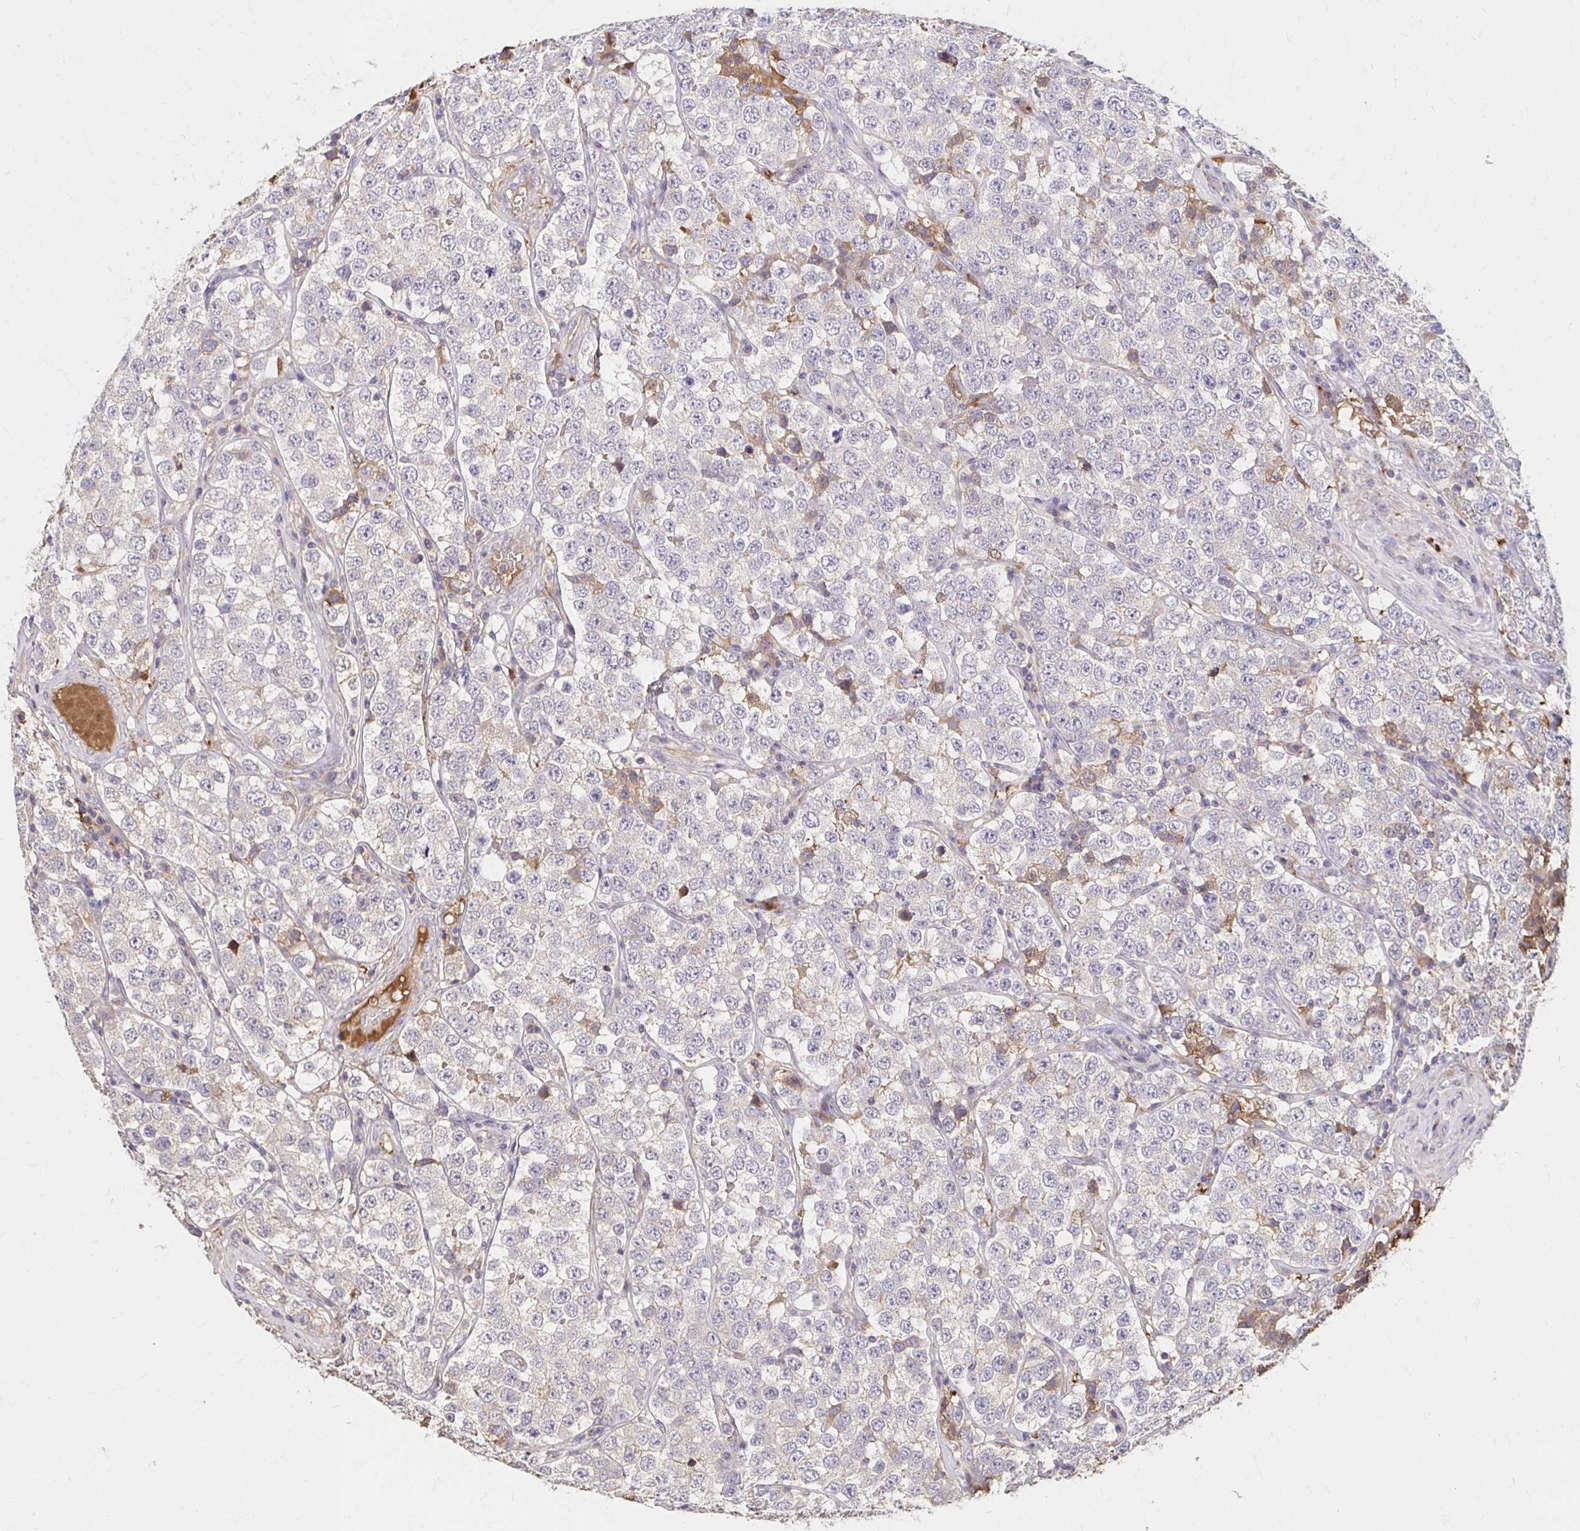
{"staining": {"intensity": "negative", "quantity": "none", "location": "none"}, "tissue": "testis cancer", "cell_type": "Tumor cells", "image_type": "cancer", "snomed": [{"axis": "morphology", "description": "Seminoma, NOS"}, {"axis": "topography", "description": "Testis"}], "caption": "Photomicrograph shows no protein positivity in tumor cells of testis seminoma tissue. (Stains: DAB (3,3'-diaminobenzidine) immunohistochemistry (IHC) with hematoxylin counter stain, Microscopy: brightfield microscopy at high magnification).", "gene": "HMGCS2", "patient": {"sex": "male", "age": 34}}